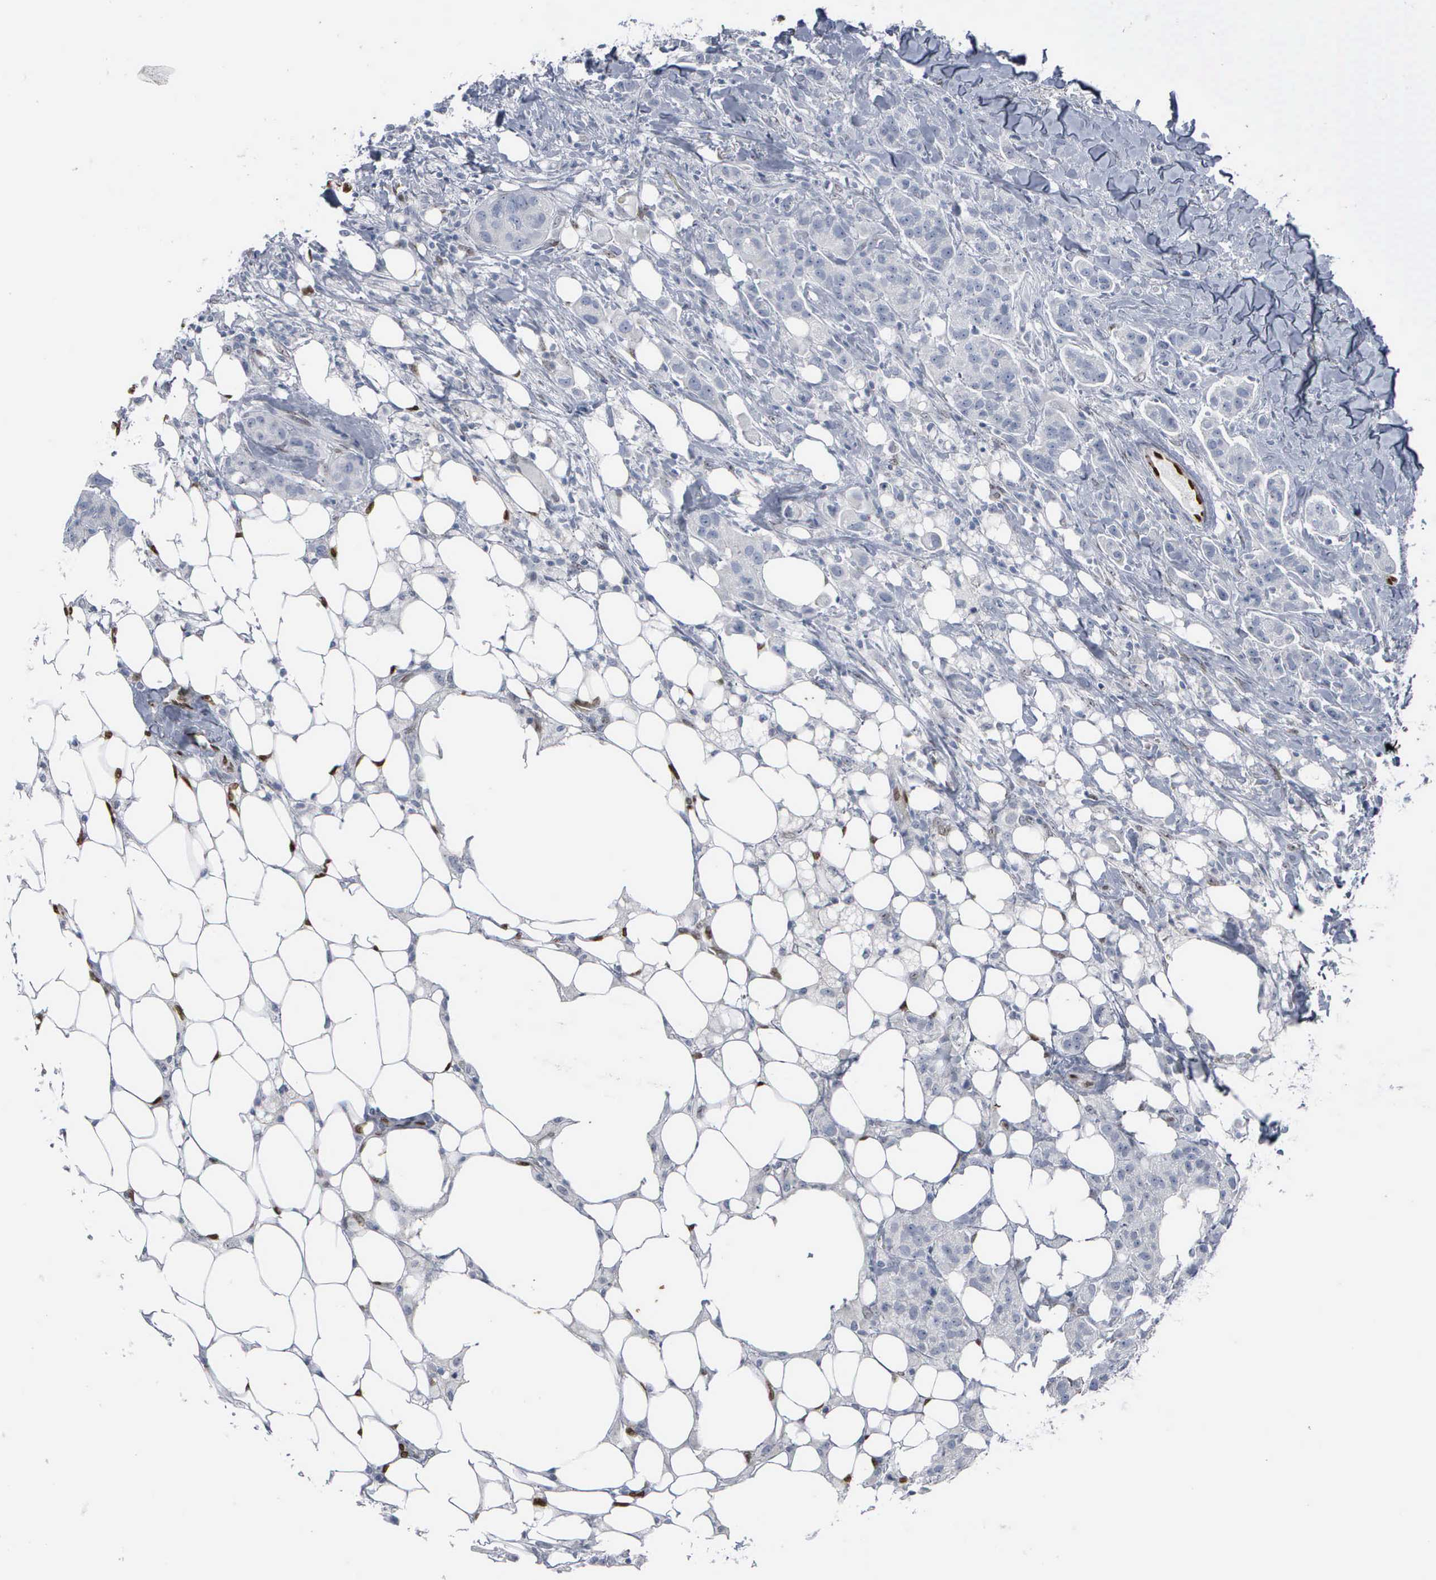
{"staining": {"intensity": "negative", "quantity": "none", "location": "none"}, "tissue": "breast cancer", "cell_type": "Tumor cells", "image_type": "cancer", "snomed": [{"axis": "morphology", "description": "Duct carcinoma"}, {"axis": "topography", "description": "Breast"}], "caption": "High power microscopy micrograph of an IHC micrograph of infiltrating ductal carcinoma (breast), revealing no significant positivity in tumor cells. Nuclei are stained in blue.", "gene": "FGF2", "patient": {"sex": "female", "age": 40}}